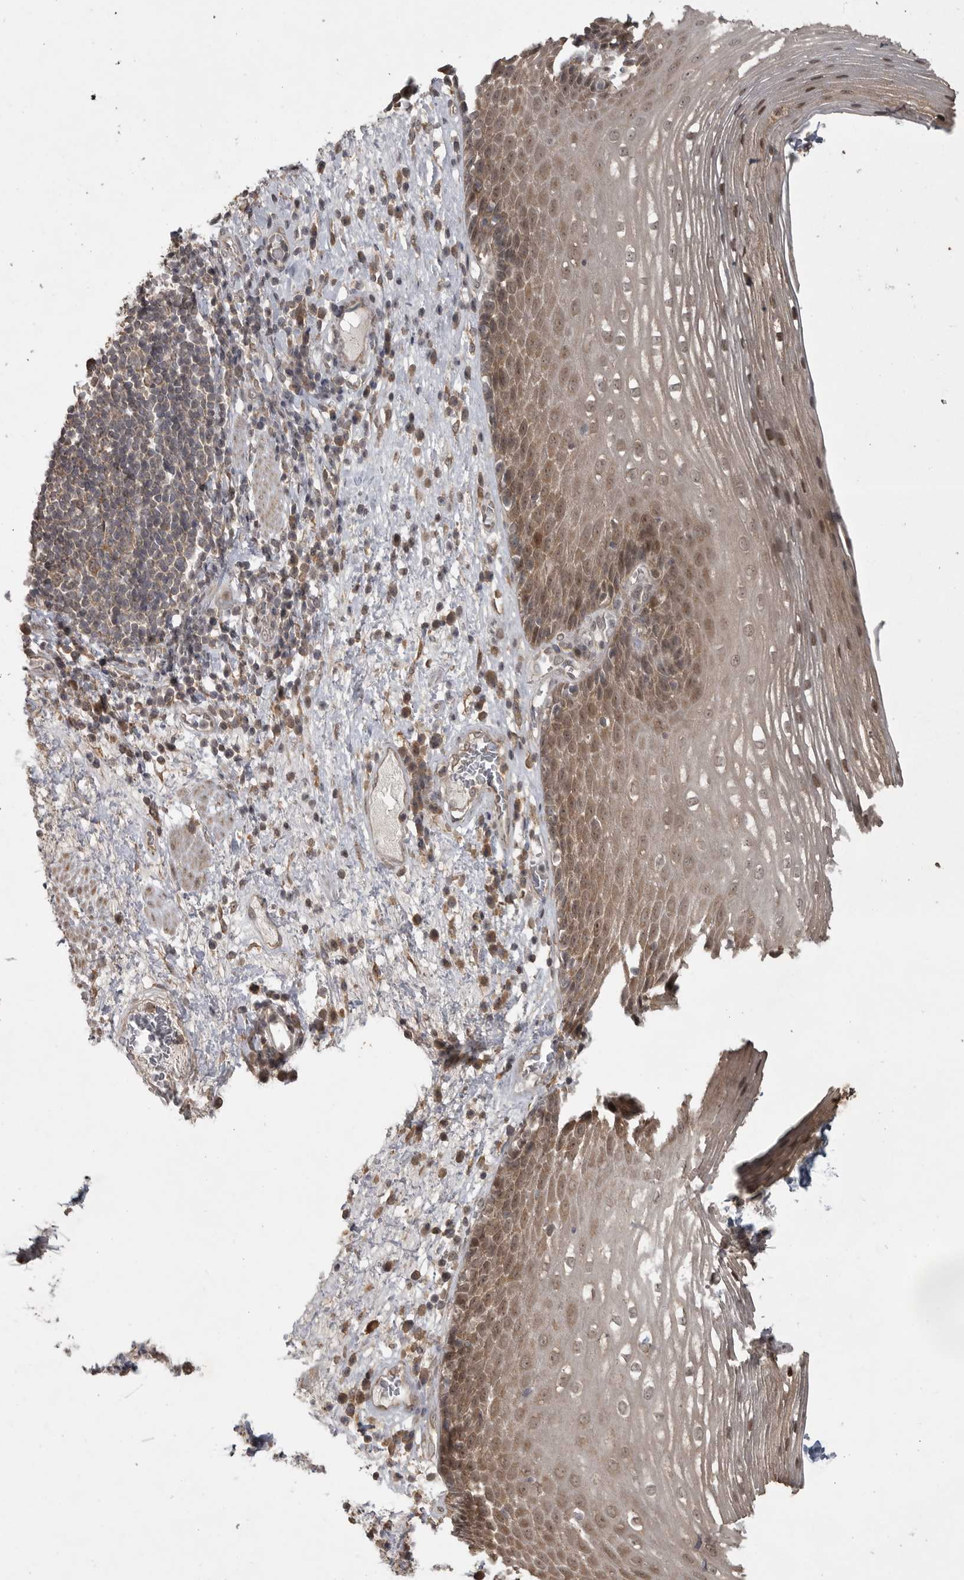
{"staining": {"intensity": "moderate", "quantity": "25%-75%", "location": "cytoplasmic/membranous,nuclear"}, "tissue": "esophagus", "cell_type": "Squamous epithelial cells", "image_type": "normal", "snomed": [{"axis": "morphology", "description": "Normal tissue, NOS"}, {"axis": "morphology", "description": "Adenocarcinoma, NOS"}, {"axis": "topography", "description": "Esophagus"}], "caption": "A high-resolution micrograph shows IHC staining of benign esophagus, which displays moderate cytoplasmic/membranous,nuclear staining in about 25%-75% of squamous epithelial cells.", "gene": "LLGL1", "patient": {"sex": "male", "age": 62}}